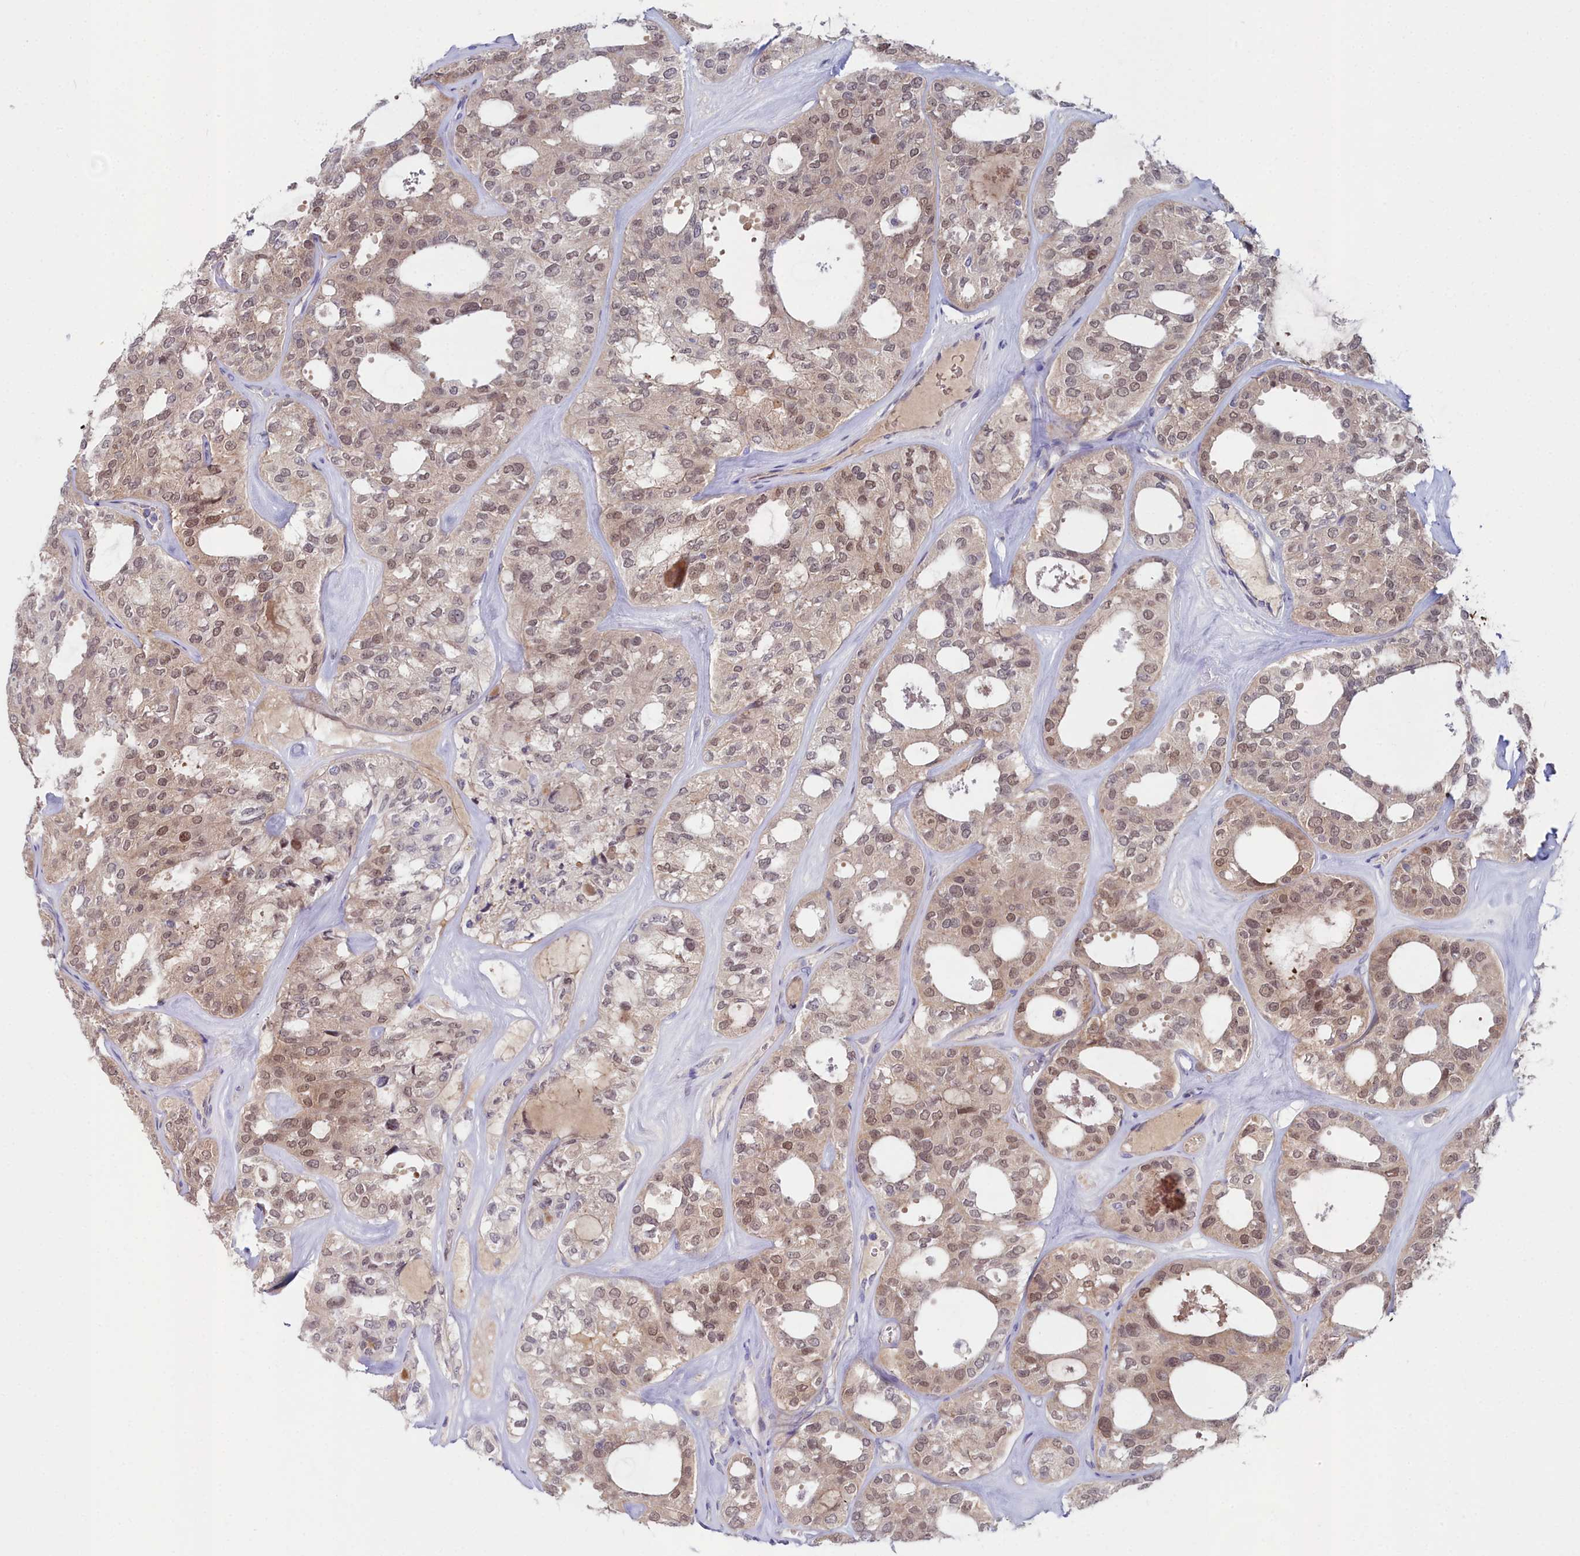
{"staining": {"intensity": "moderate", "quantity": "25%-75%", "location": "nuclear"}, "tissue": "thyroid cancer", "cell_type": "Tumor cells", "image_type": "cancer", "snomed": [{"axis": "morphology", "description": "Follicular adenoma carcinoma, NOS"}, {"axis": "topography", "description": "Thyroid gland"}], "caption": "Immunohistochemistry (IHC) (DAB) staining of human thyroid follicular adenoma carcinoma shows moderate nuclear protein staining in about 25%-75% of tumor cells.", "gene": "KCTD18", "patient": {"sex": "male", "age": 75}}